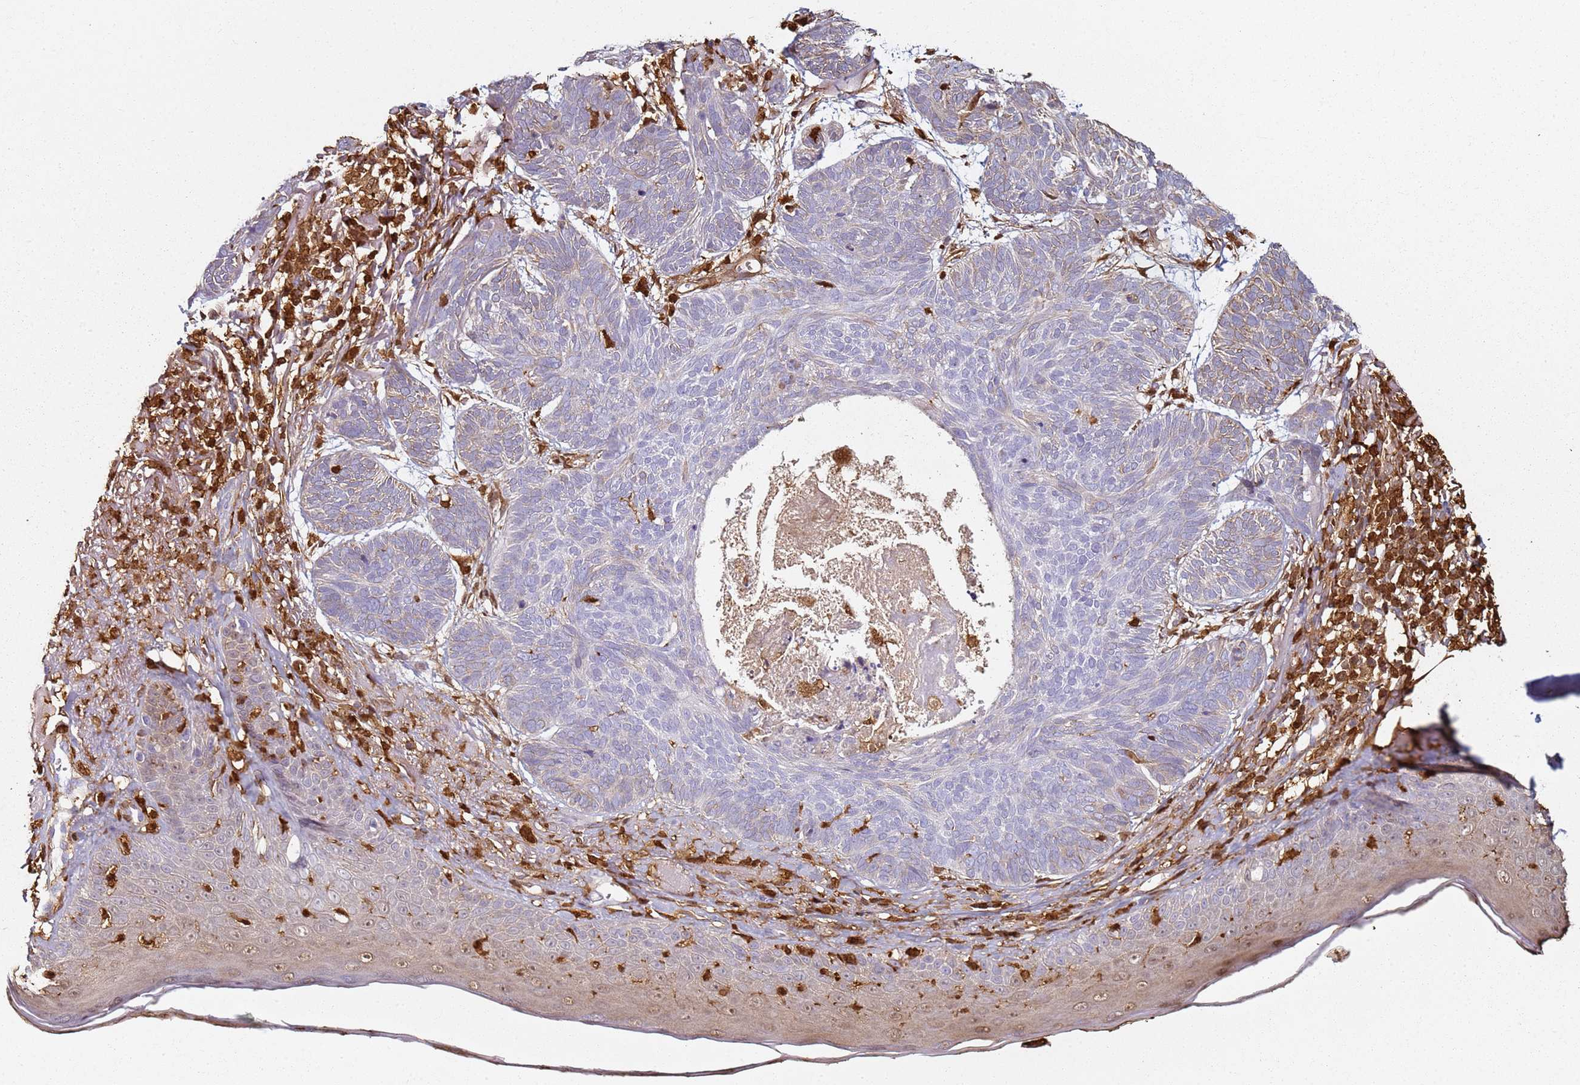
{"staining": {"intensity": "negative", "quantity": "none", "location": "none"}, "tissue": "skin cancer", "cell_type": "Tumor cells", "image_type": "cancer", "snomed": [{"axis": "morphology", "description": "Normal tissue, NOS"}, {"axis": "morphology", "description": "Basal cell carcinoma"}, {"axis": "topography", "description": "Skin"}], "caption": "This histopathology image is of skin cancer stained with IHC to label a protein in brown with the nuclei are counter-stained blue. There is no expression in tumor cells. (IHC, brightfield microscopy, high magnification).", "gene": "S100A4", "patient": {"sex": "male", "age": 66}}